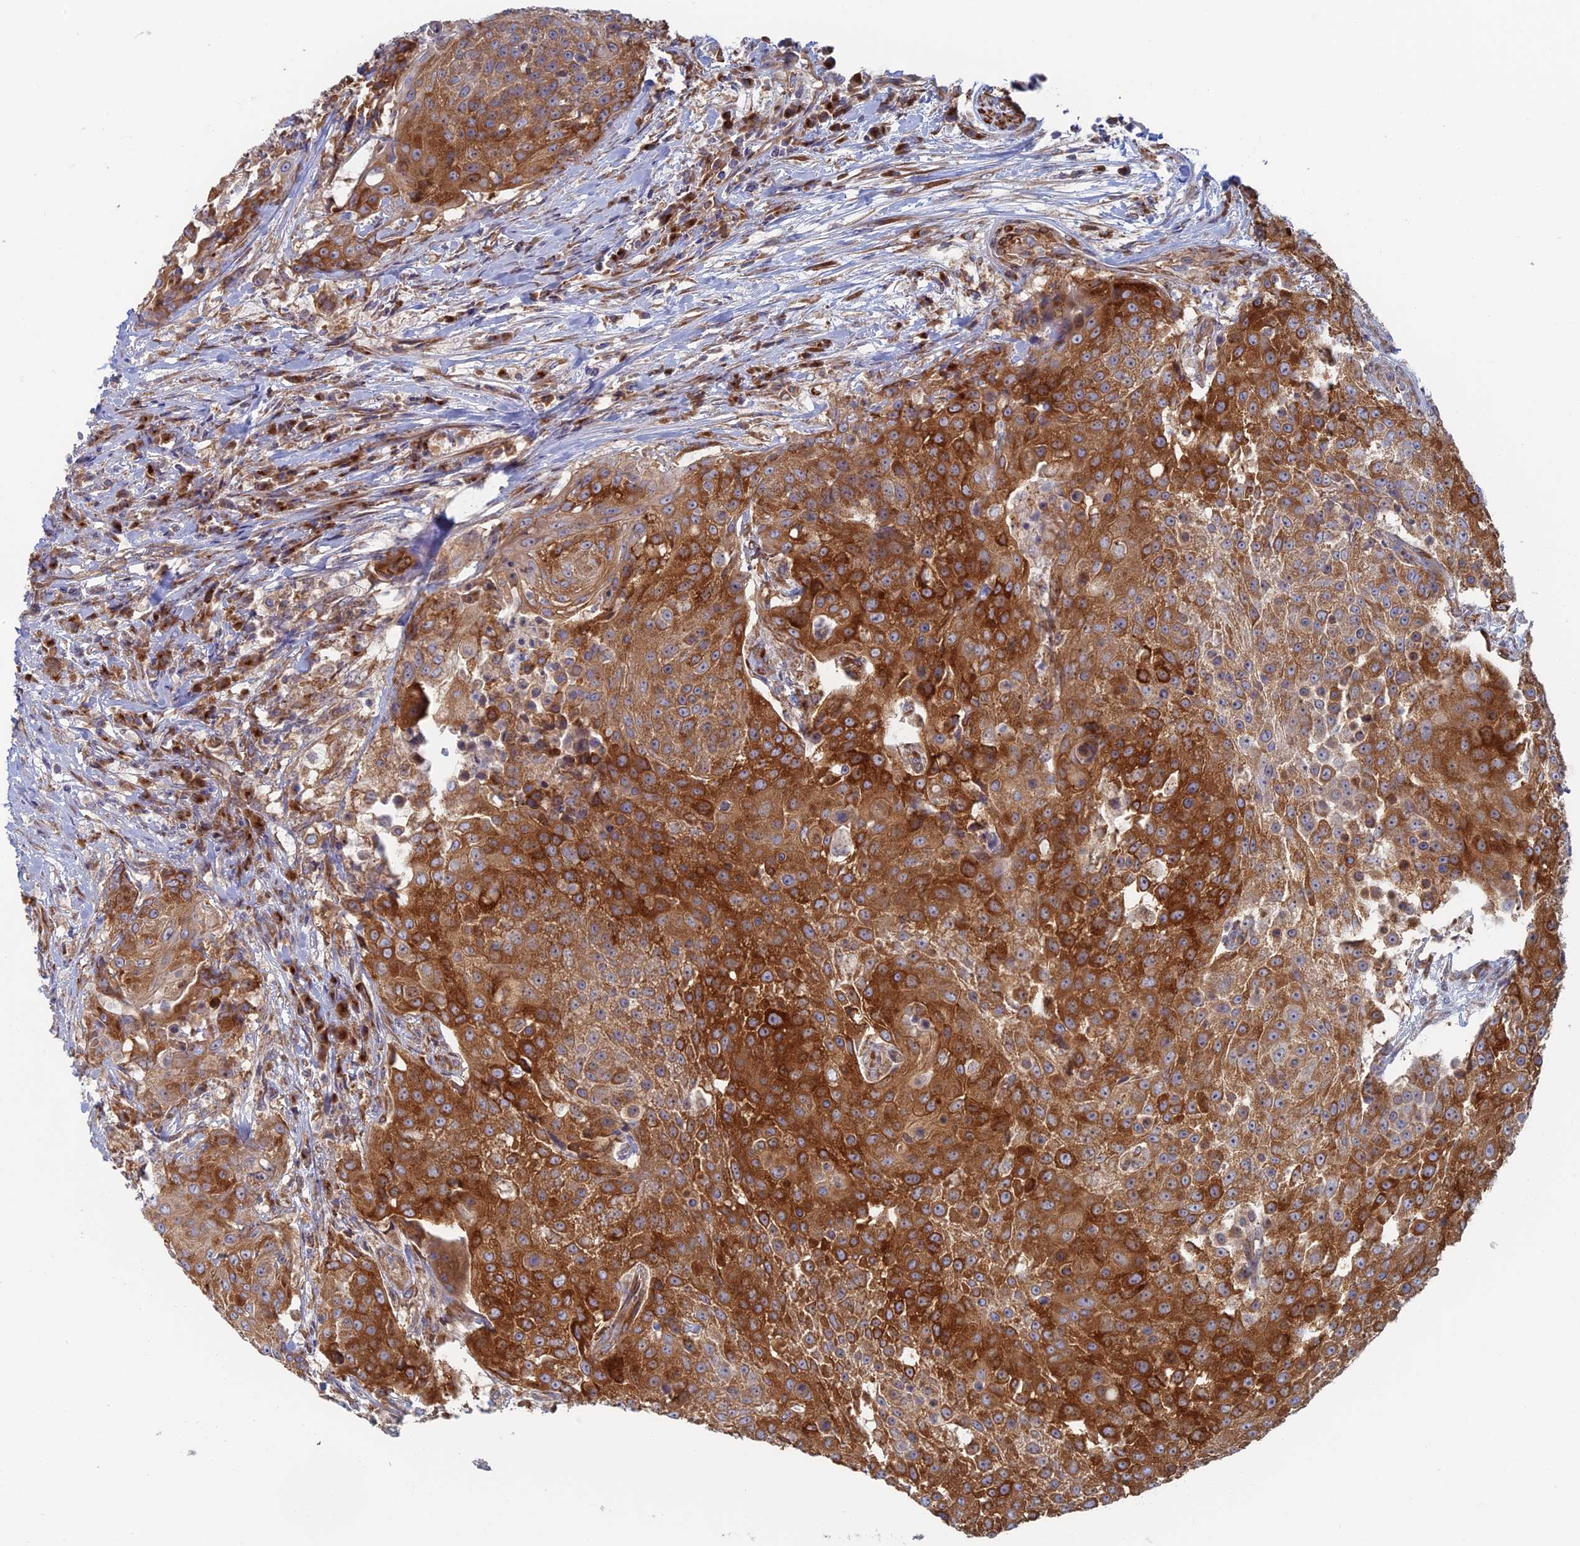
{"staining": {"intensity": "strong", "quantity": ">75%", "location": "cytoplasmic/membranous"}, "tissue": "urothelial cancer", "cell_type": "Tumor cells", "image_type": "cancer", "snomed": [{"axis": "morphology", "description": "Urothelial carcinoma, High grade"}, {"axis": "topography", "description": "Urinary bladder"}], "caption": "Urothelial cancer stained for a protein demonstrates strong cytoplasmic/membranous positivity in tumor cells. The protein of interest is stained brown, and the nuclei are stained in blue (DAB IHC with brightfield microscopy, high magnification).", "gene": "TBC1D30", "patient": {"sex": "female", "age": 63}}